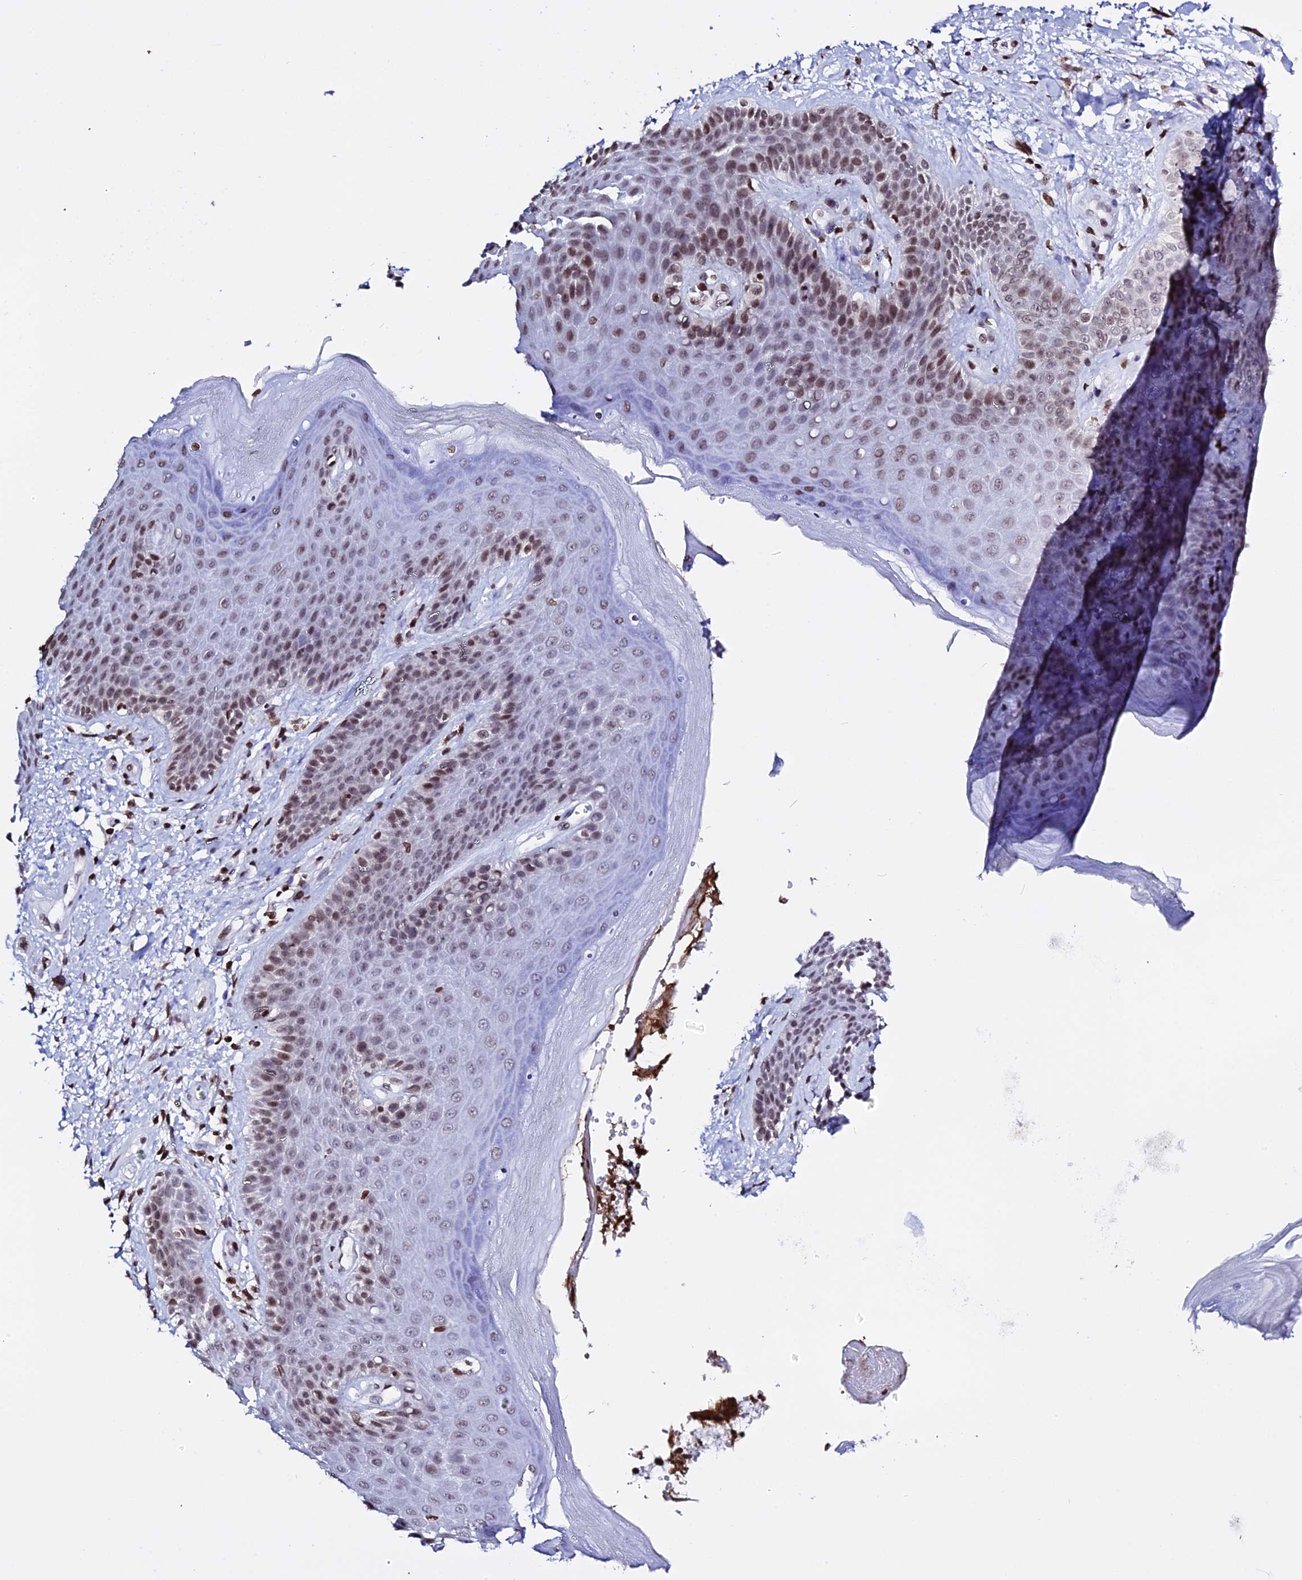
{"staining": {"intensity": "moderate", "quantity": ">75%", "location": "nuclear"}, "tissue": "skin", "cell_type": "Epidermal cells", "image_type": "normal", "snomed": [{"axis": "morphology", "description": "Normal tissue, NOS"}, {"axis": "topography", "description": "Anal"}], "caption": "DAB immunohistochemical staining of unremarkable human skin shows moderate nuclear protein expression in approximately >75% of epidermal cells.", "gene": "ENSG00000282988", "patient": {"sex": "female", "age": 89}}